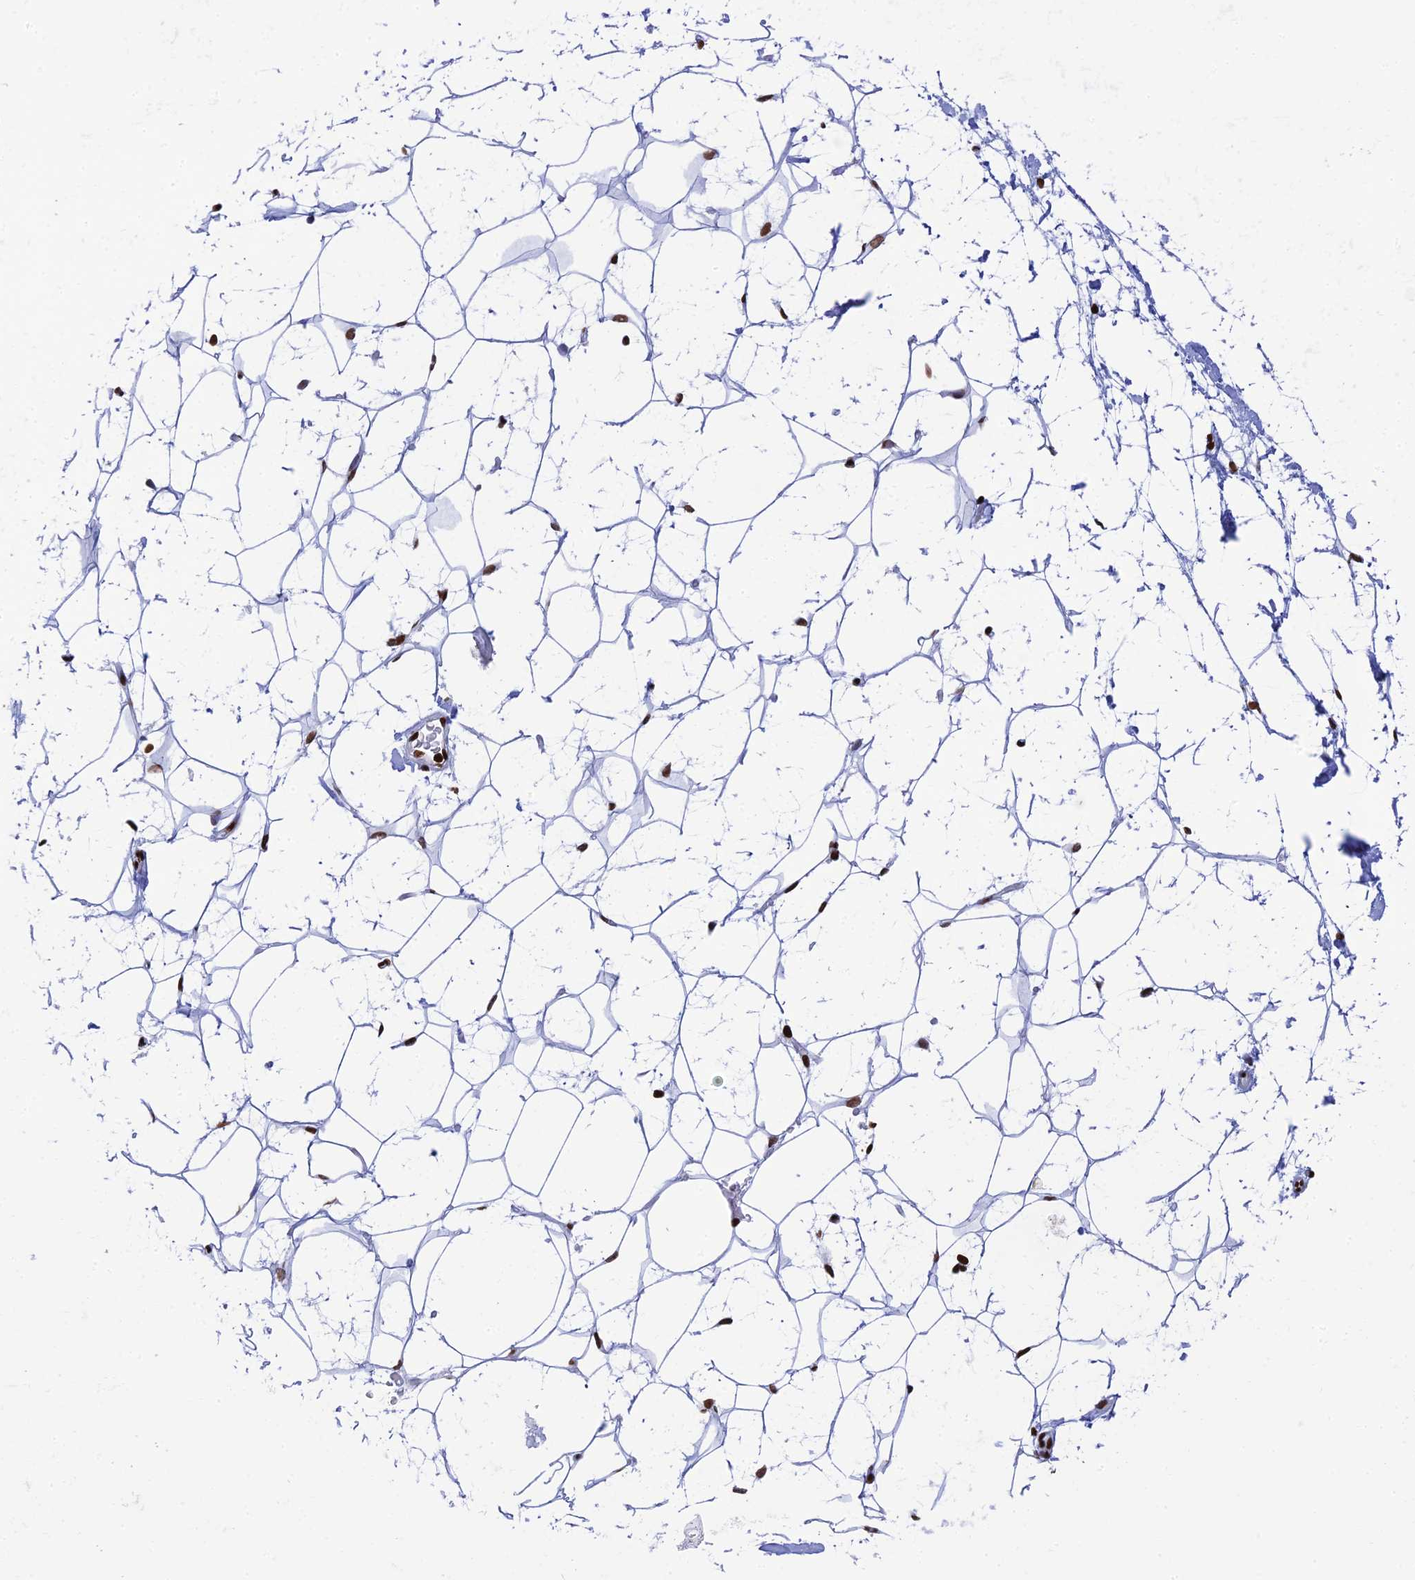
{"staining": {"intensity": "strong", "quantity": ">75%", "location": "nuclear"}, "tissue": "adipose tissue", "cell_type": "Adipocytes", "image_type": "normal", "snomed": [{"axis": "morphology", "description": "Normal tissue, NOS"}, {"axis": "topography", "description": "Breast"}], "caption": "Approximately >75% of adipocytes in unremarkable adipose tissue exhibit strong nuclear protein positivity as visualized by brown immunohistochemical staining.", "gene": "RPAP1", "patient": {"sex": "female", "age": 26}}